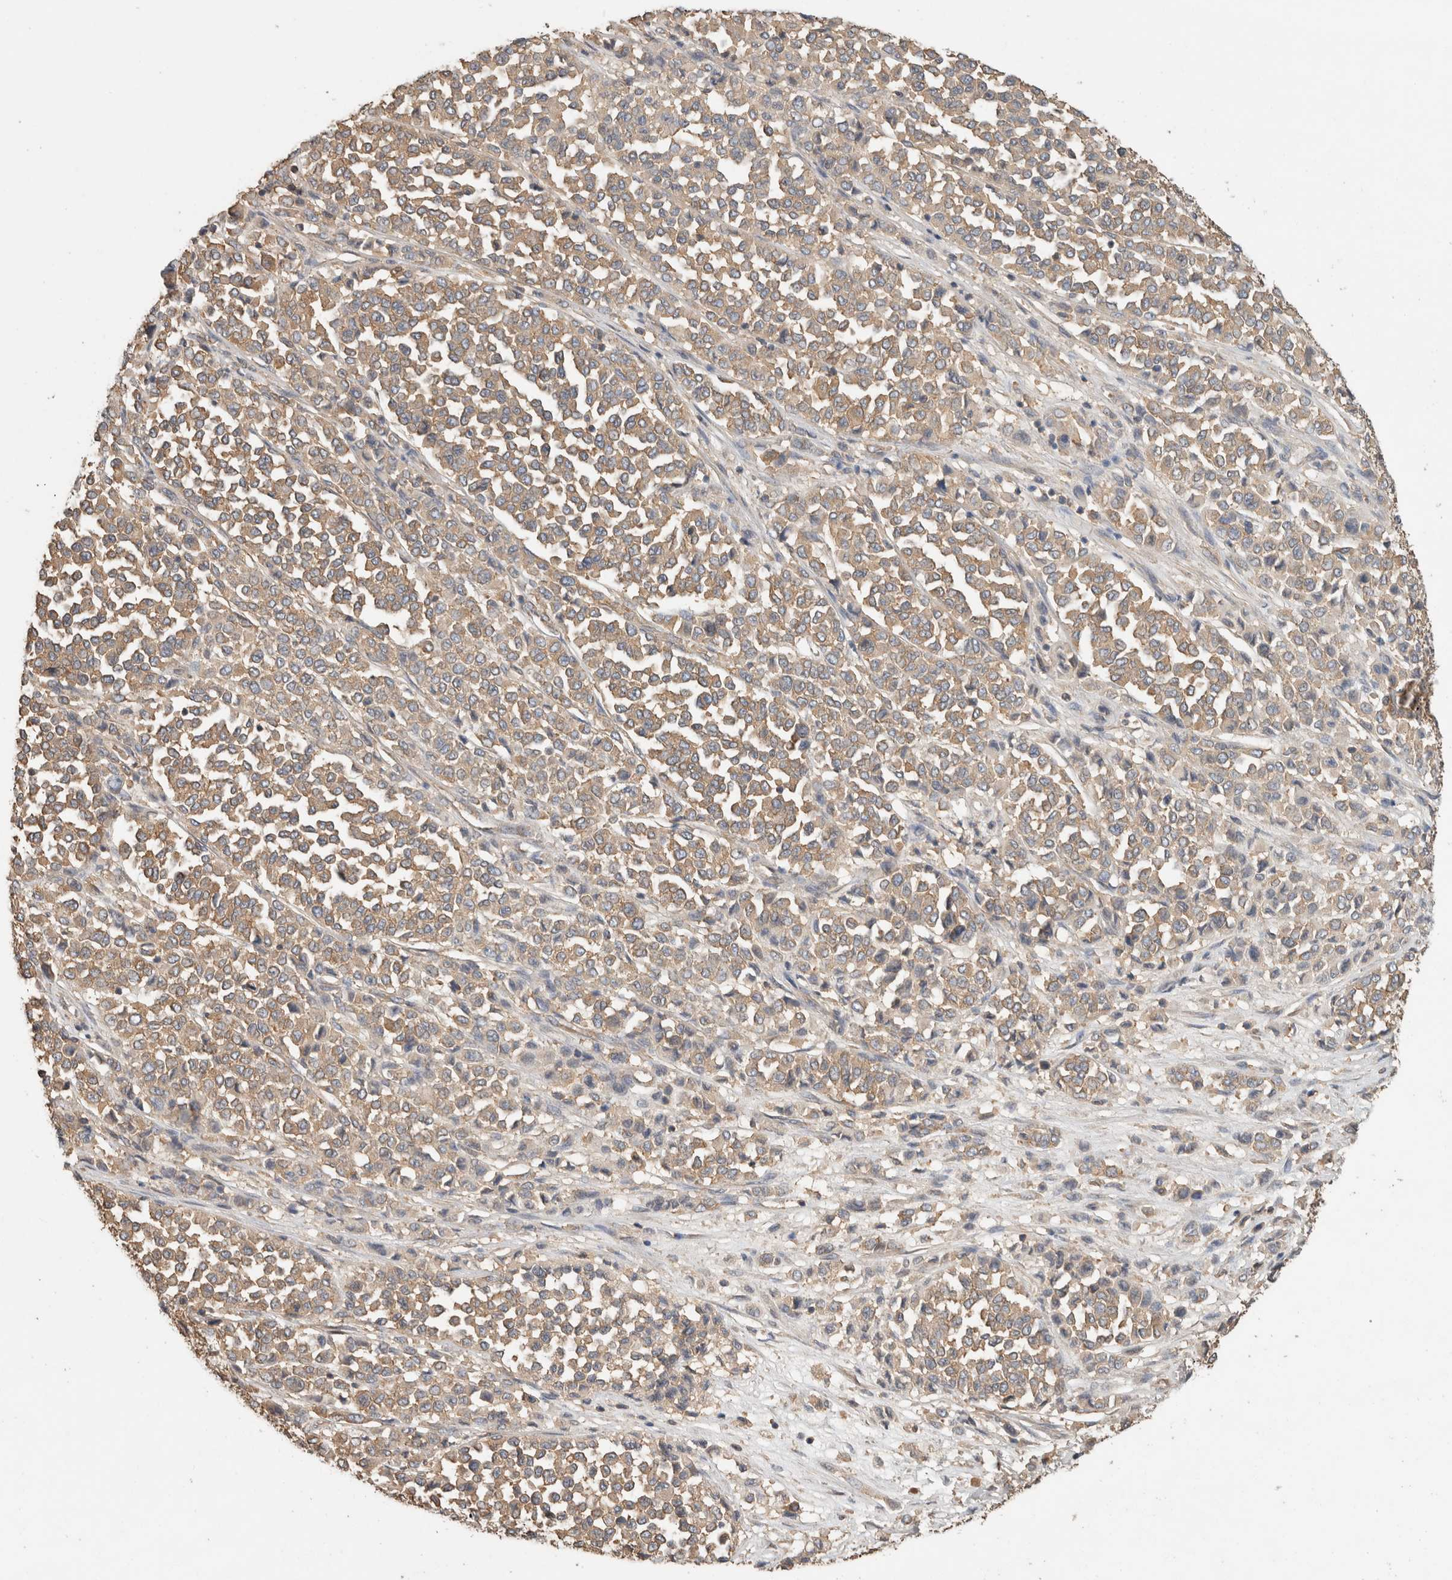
{"staining": {"intensity": "moderate", "quantity": ">75%", "location": "cytoplasmic/membranous"}, "tissue": "melanoma", "cell_type": "Tumor cells", "image_type": "cancer", "snomed": [{"axis": "morphology", "description": "Malignant melanoma, Metastatic site"}, {"axis": "topography", "description": "Pancreas"}], "caption": "Immunohistochemical staining of melanoma demonstrates moderate cytoplasmic/membranous protein staining in about >75% of tumor cells. (Brightfield microscopy of DAB IHC at high magnification).", "gene": "EIF4G3", "patient": {"sex": "female", "age": 30}}